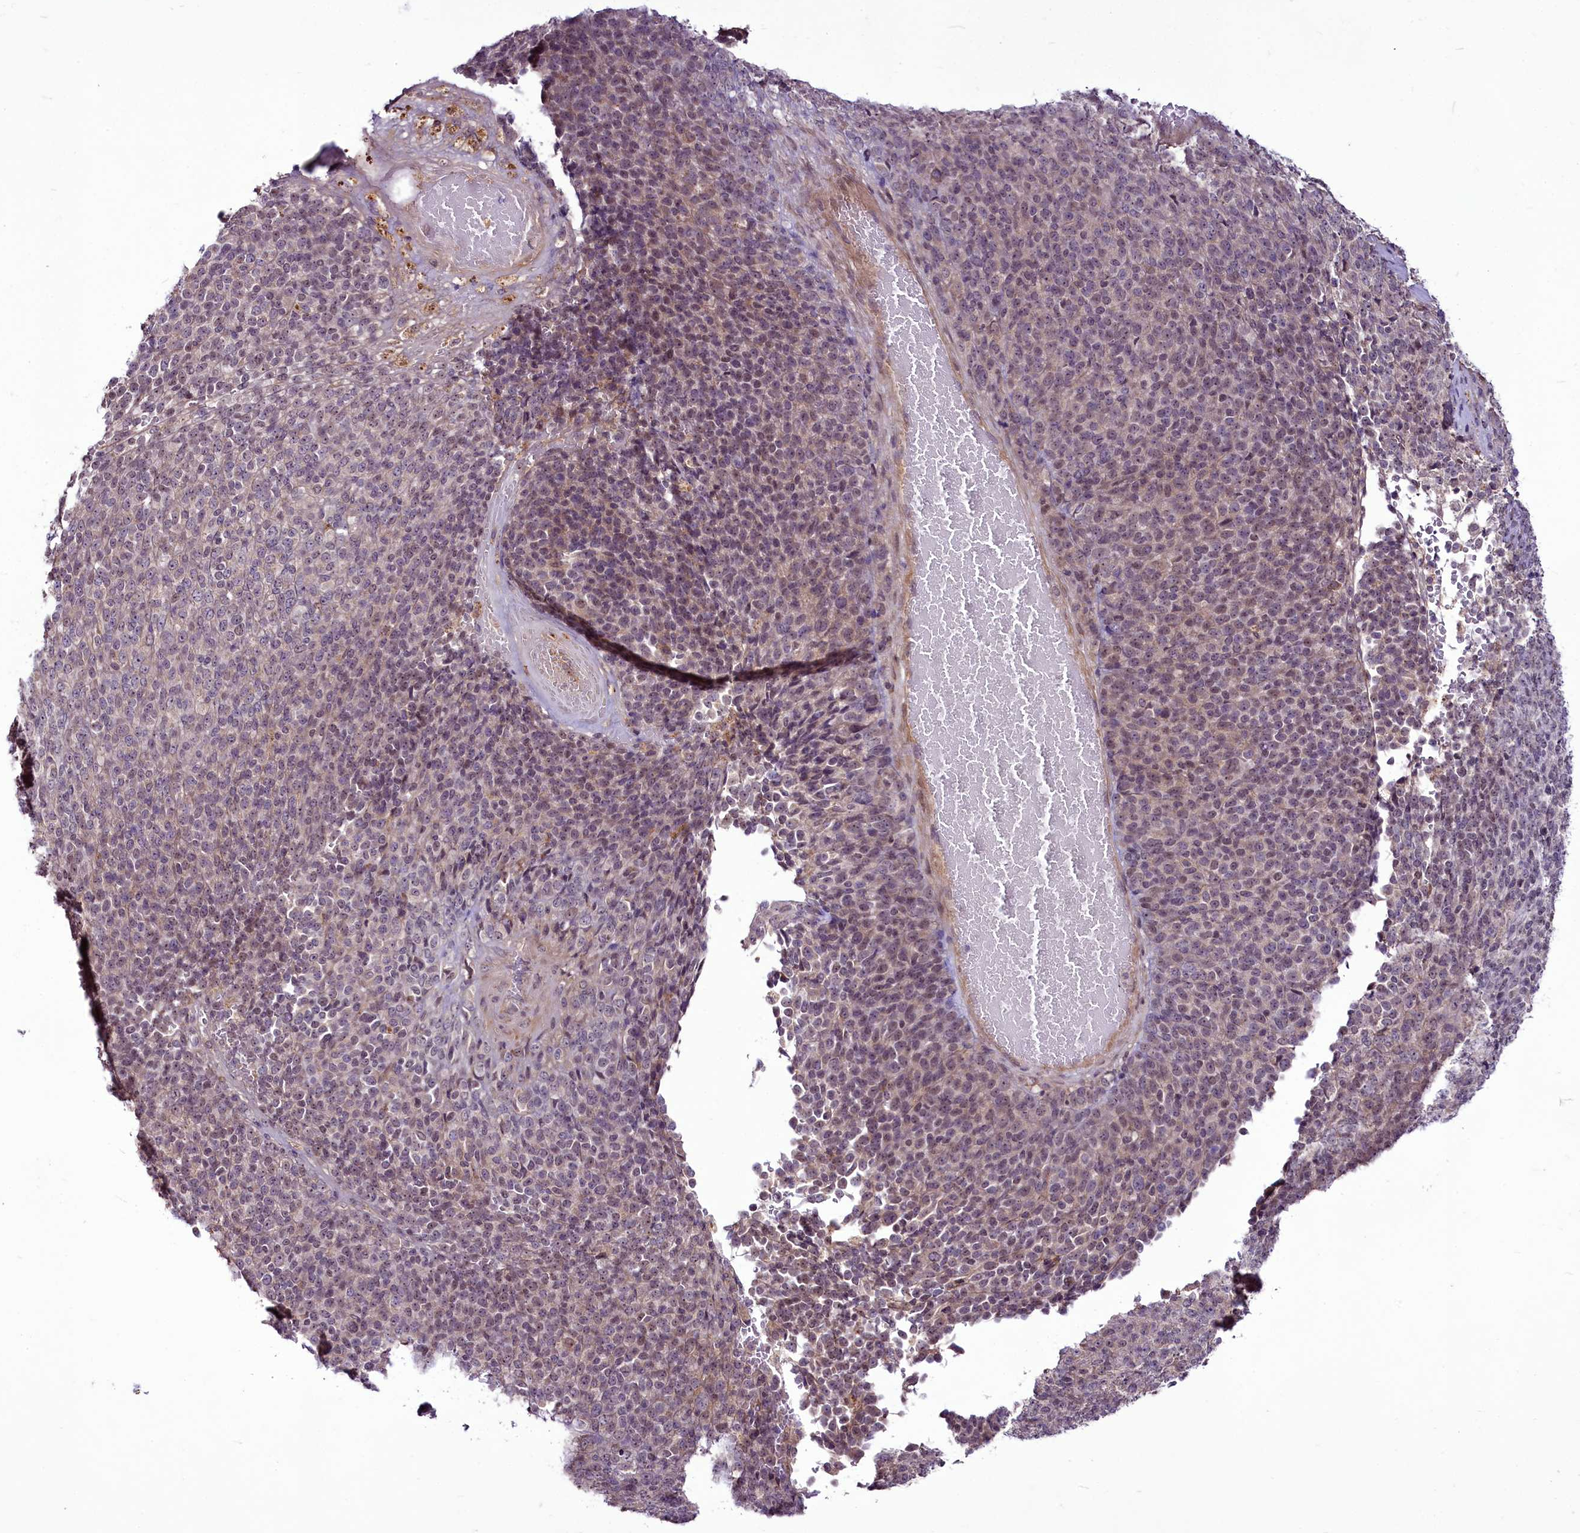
{"staining": {"intensity": "weak", "quantity": "25%-75%", "location": "nuclear"}, "tissue": "melanoma", "cell_type": "Tumor cells", "image_type": "cancer", "snomed": [{"axis": "morphology", "description": "Malignant melanoma, Metastatic site"}, {"axis": "topography", "description": "Brain"}], "caption": "The photomicrograph demonstrates immunohistochemical staining of melanoma. There is weak nuclear staining is present in approximately 25%-75% of tumor cells.", "gene": "RSBN1", "patient": {"sex": "female", "age": 56}}